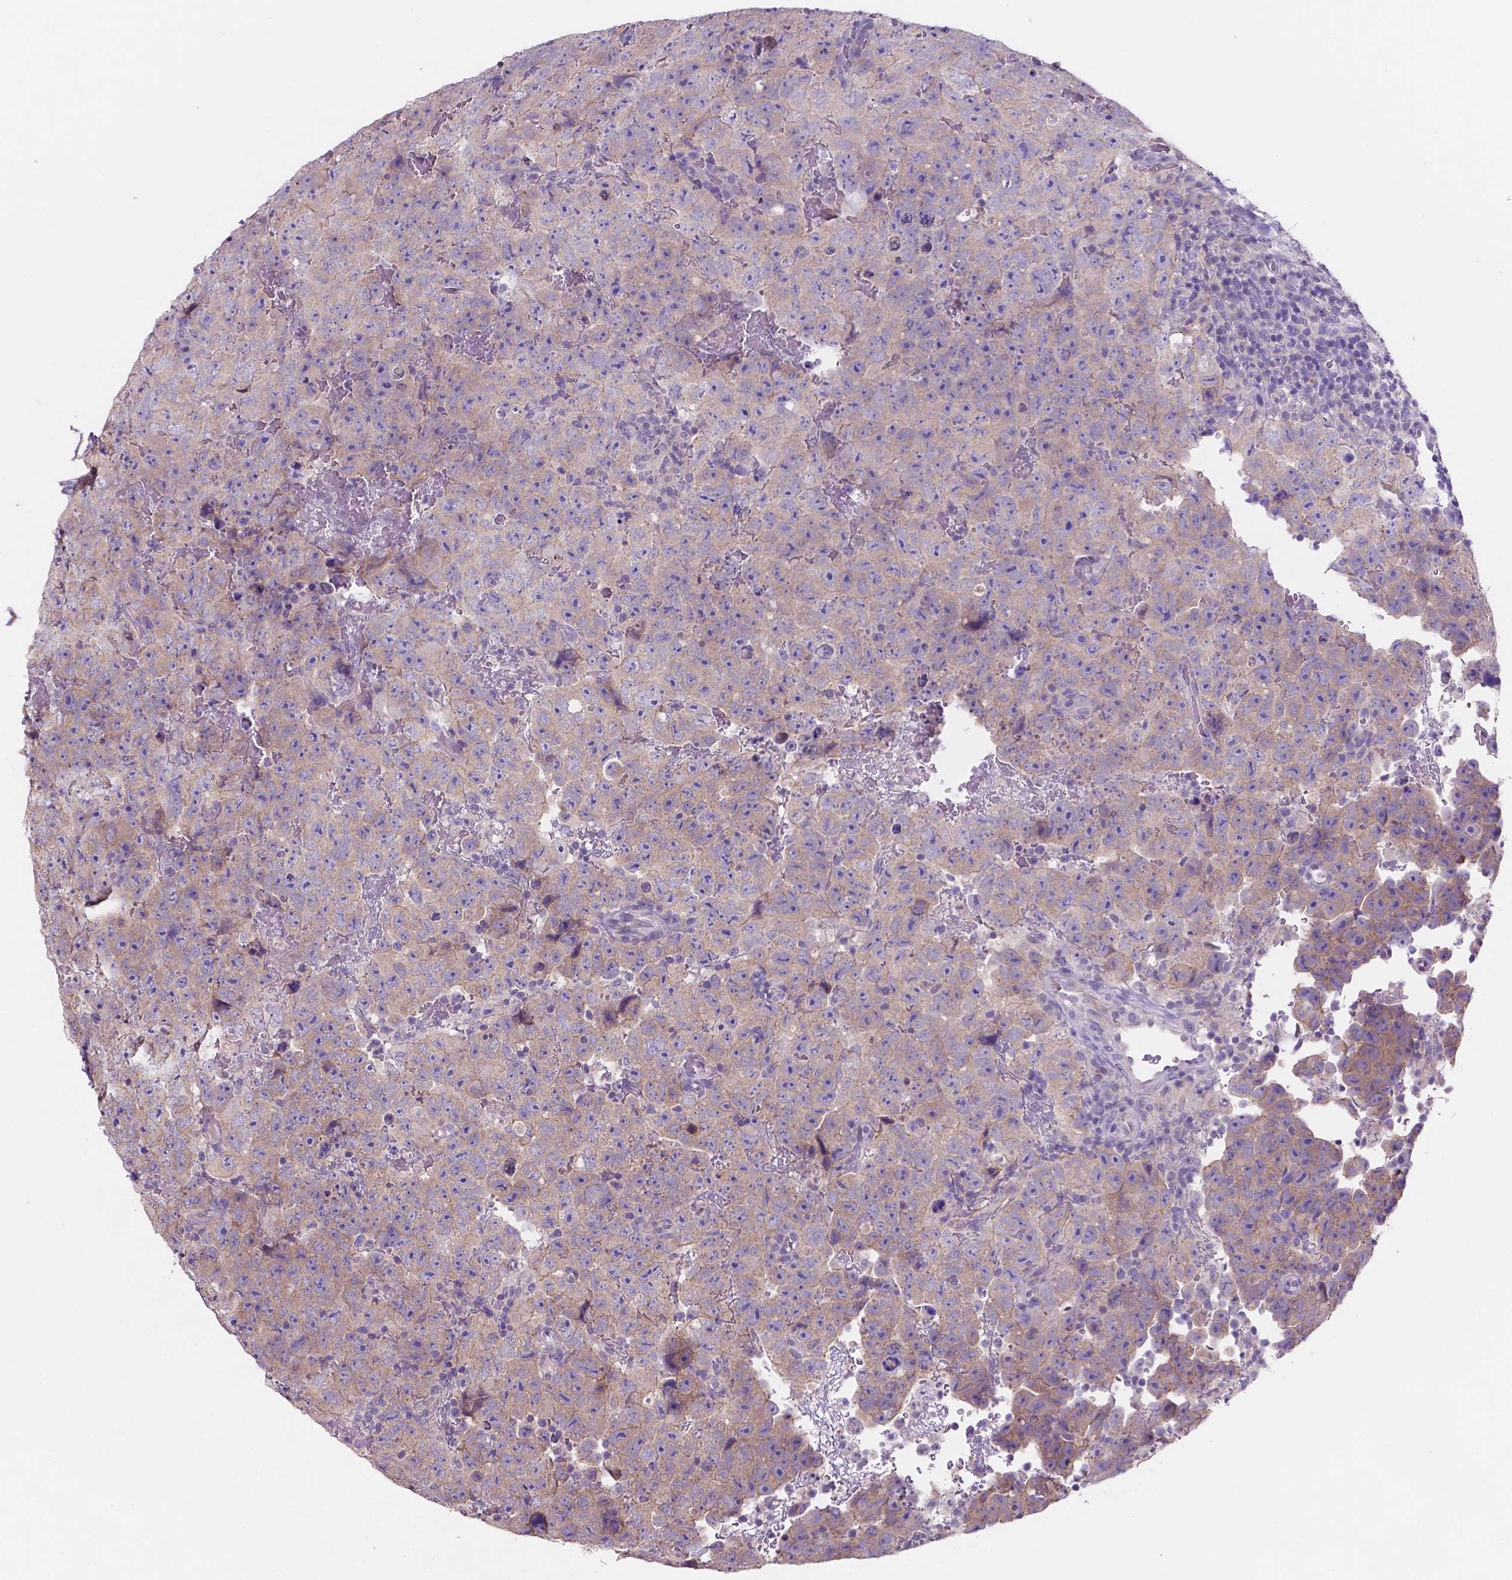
{"staining": {"intensity": "weak", "quantity": "<25%", "location": "cytoplasmic/membranous"}, "tissue": "testis cancer", "cell_type": "Tumor cells", "image_type": "cancer", "snomed": [{"axis": "morphology", "description": "Carcinoma, Embryonal, NOS"}, {"axis": "topography", "description": "Testis"}], "caption": "This is an immunohistochemistry micrograph of testis embryonal carcinoma. There is no staining in tumor cells.", "gene": "MKRN2OS", "patient": {"sex": "male", "age": 24}}